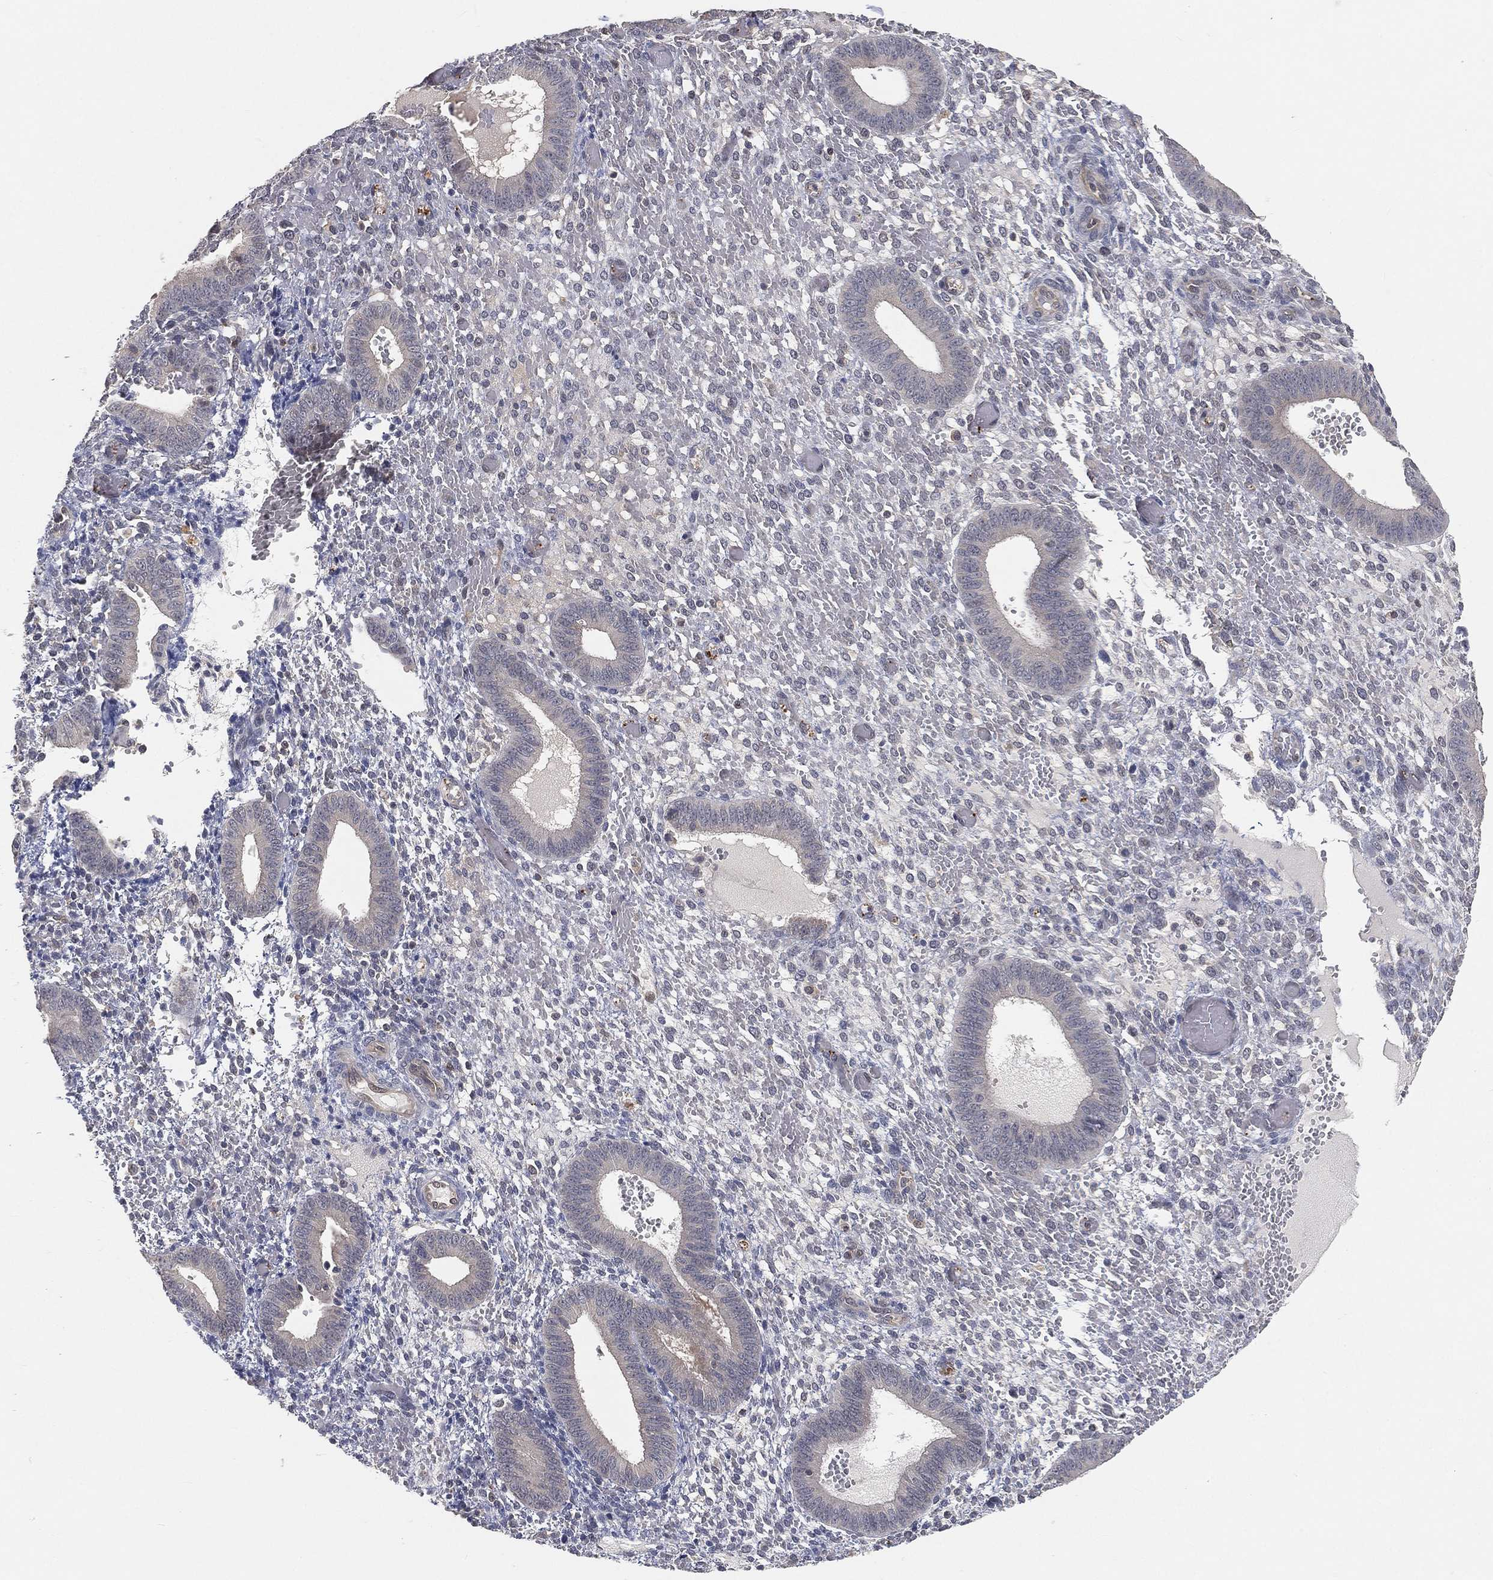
{"staining": {"intensity": "negative", "quantity": "none", "location": "none"}, "tissue": "endometrium", "cell_type": "Cells in endometrial stroma", "image_type": "normal", "snomed": [{"axis": "morphology", "description": "Normal tissue, NOS"}, {"axis": "topography", "description": "Endometrium"}], "caption": "IHC of normal endometrium displays no staining in cells in endometrial stroma. (DAB (3,3'-diaminobenzidine) immunohistochemistry with hematoxylin counter stain).", "gene": "MAPK1", "patient": {"sex": "female", "age": 42}}